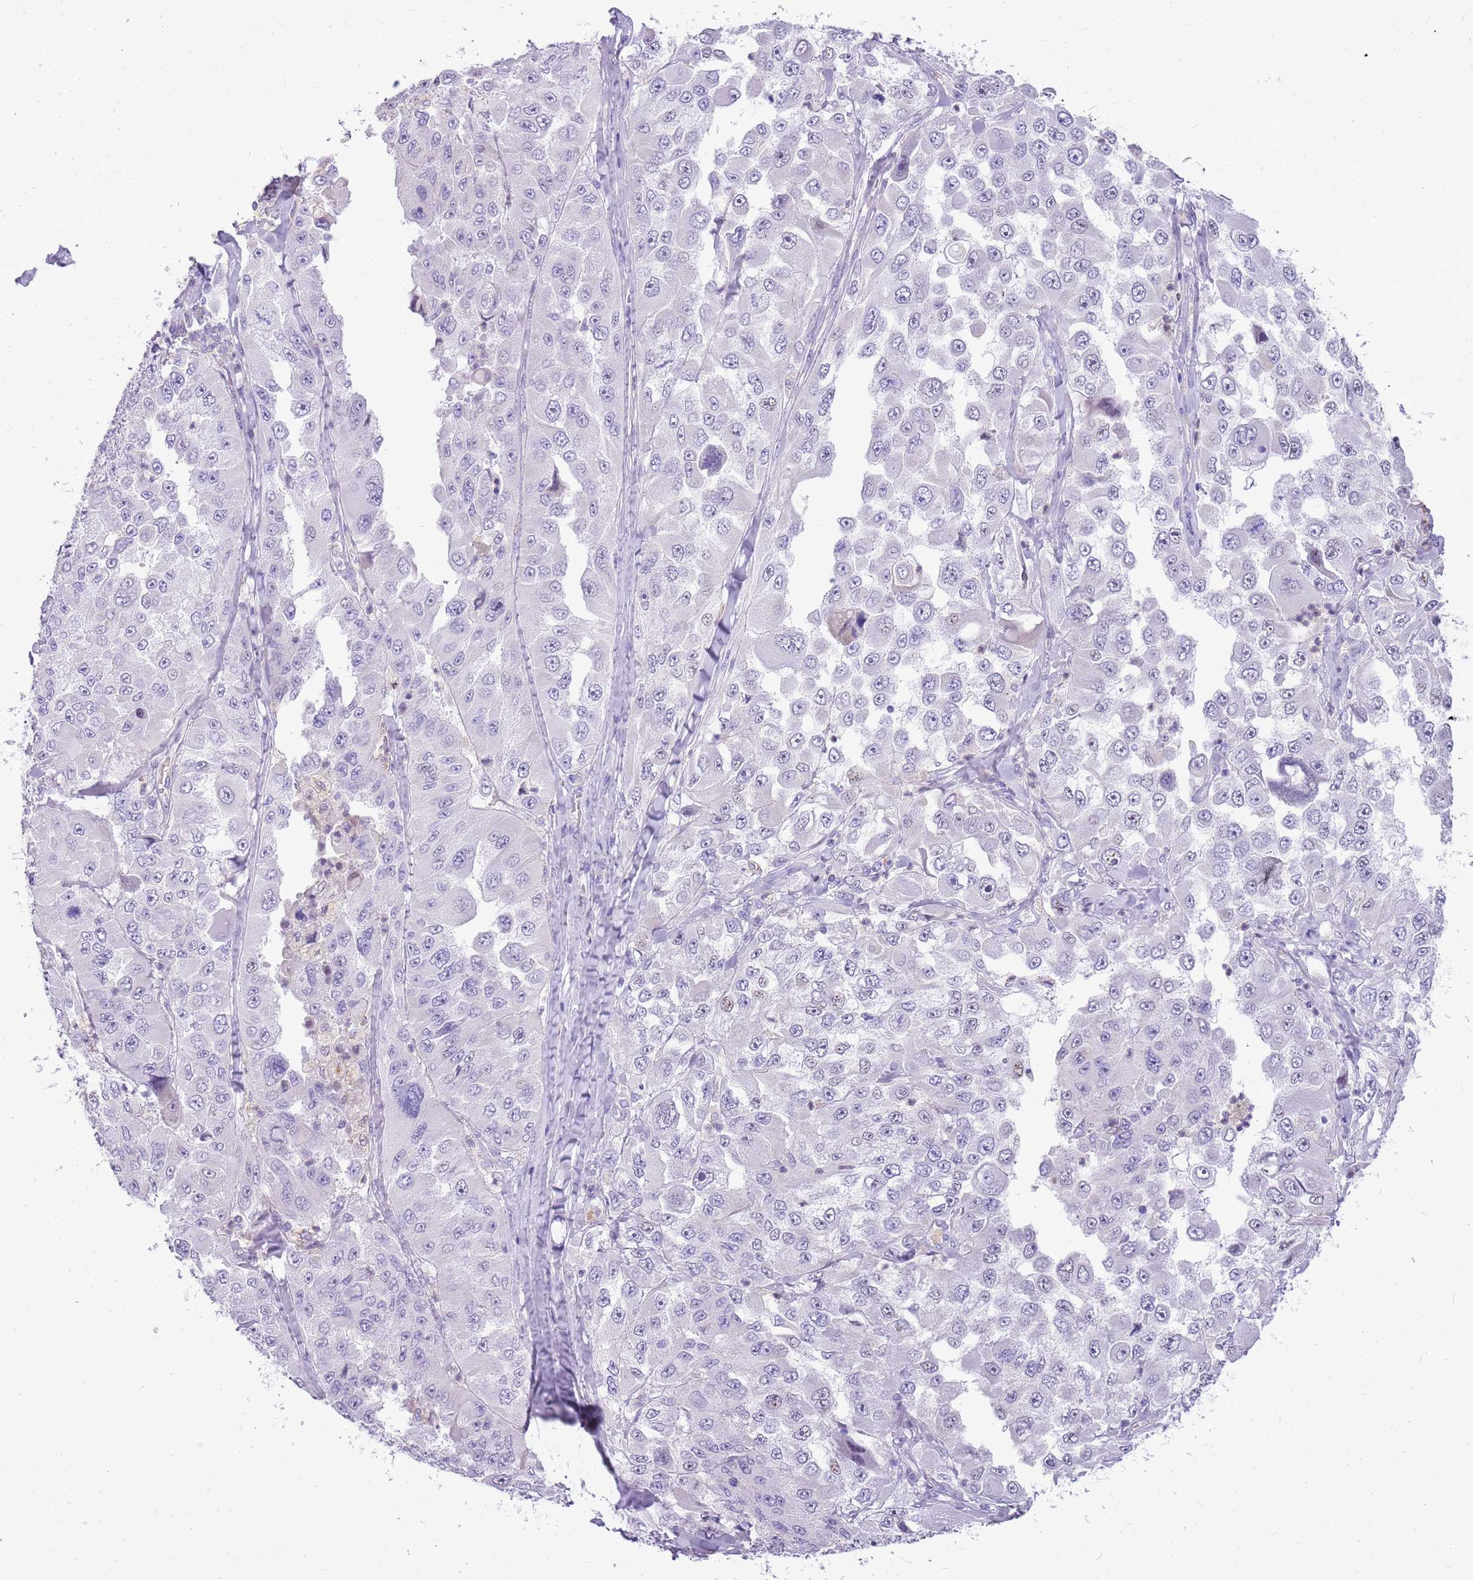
{"staining": {"intensity": "negative", "quantity": "none", "location": "none"}, "tissue": "melanoma", "cell_type": "Tumor cells", "image_type": "cancer", "snomed": [{"axis": "morphology", "description": "Malignant melanoma, Metastatic site"}, {"axis": "topography", "description": "Lymph node"}], "caption": "High magnification brightfield microscopy of melanoma stained with DAB (brown) and counterstained with hematoxylin (blue): tumor cells show no significant positivity. (DAB IHC, high magnification).", "gene": "PCNX1", "patient": {"sex": "male", "age": 62}}